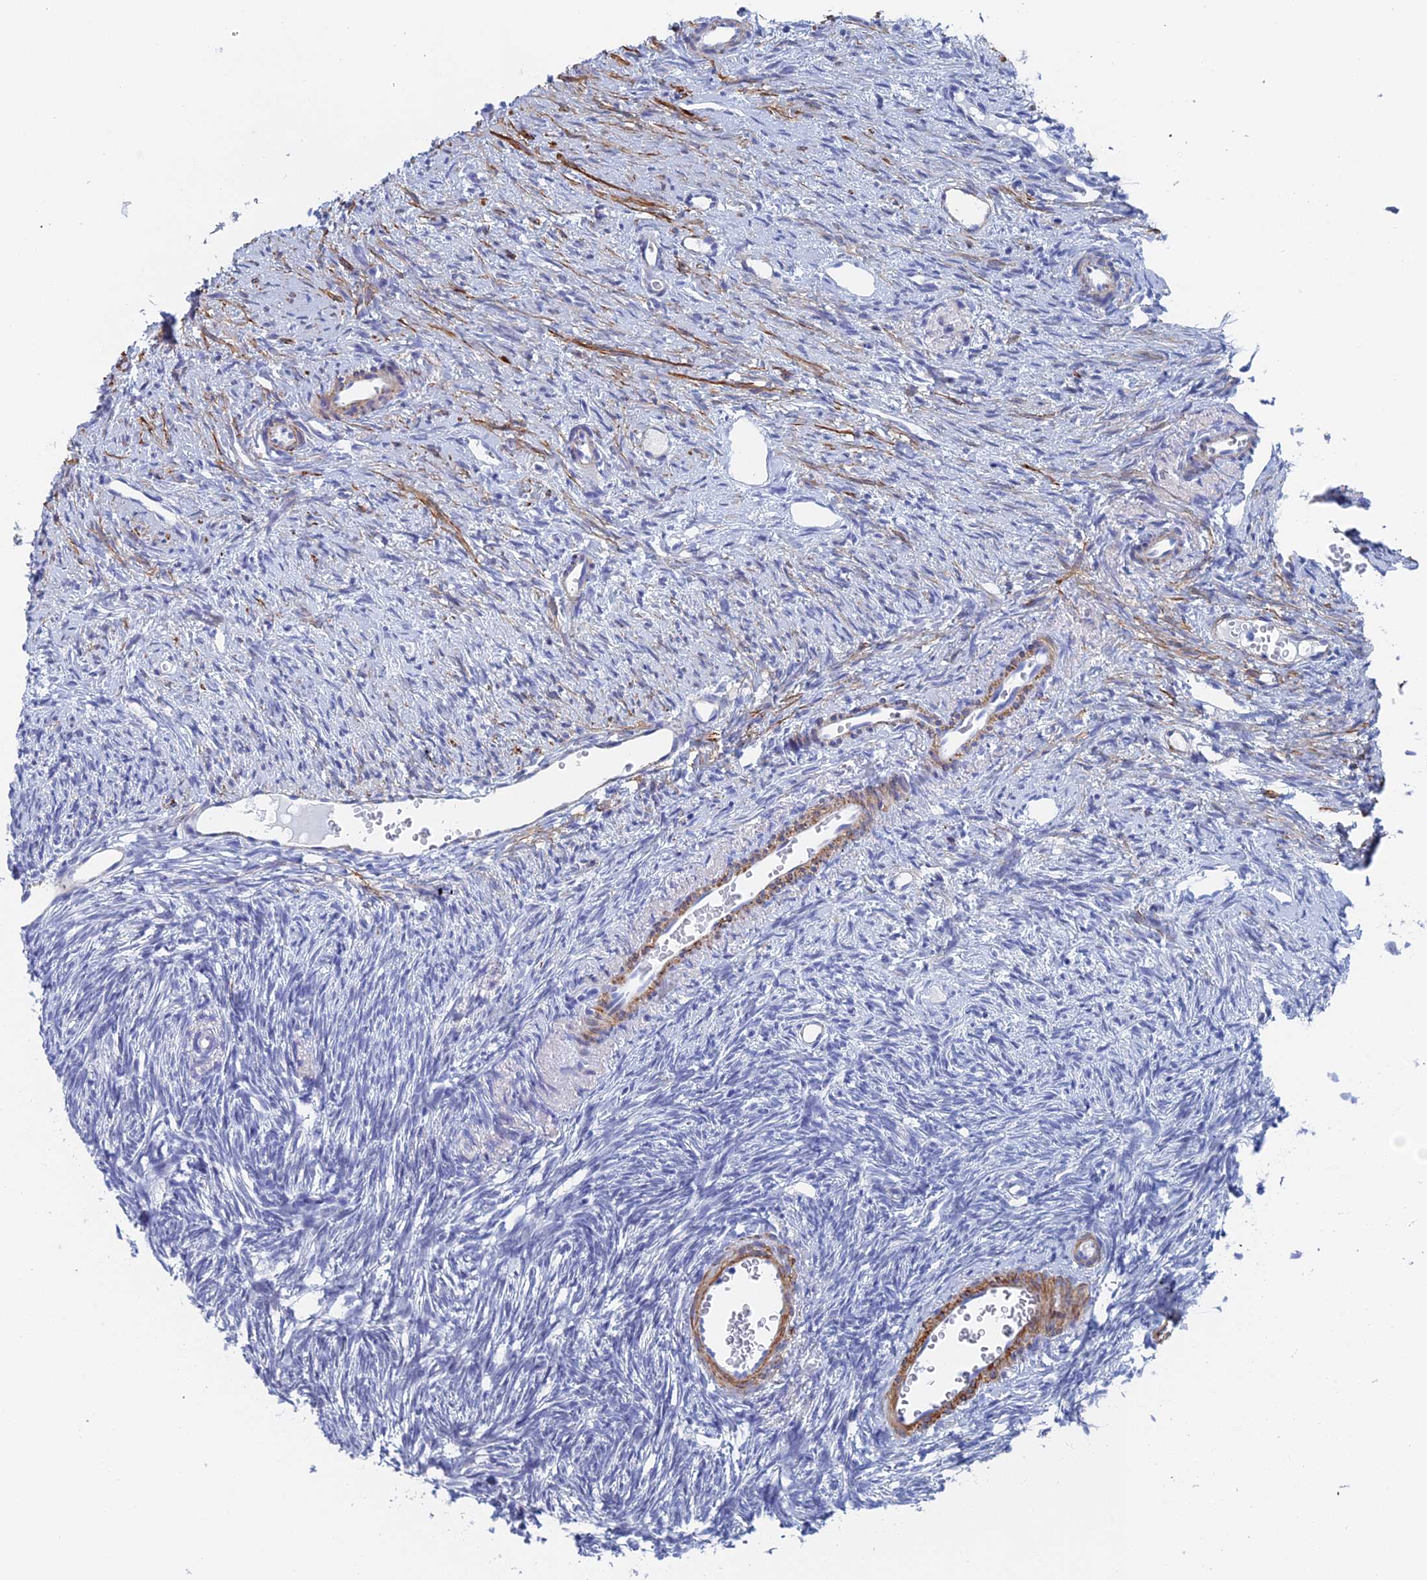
{"staining": {"intensity": "negative", "quantity": "none", "location": "none"}, "tissue": "ovary", "cell_type": "Follicle cells", "image_type": "normal", "snomed": [{"axis": "morphology", "description": "Normal tissue, NOS"}, {"axis": "topography", "description": "Ovary"}], "caption": "Follicle cells are negative for protein expression in normal human ovary. (DAB immunohistochemistry (IHC) visualized using brightfield microscopy, high magnification).", "gene": "KCNK18", "patient": {"sex": "female", "age": 51}}